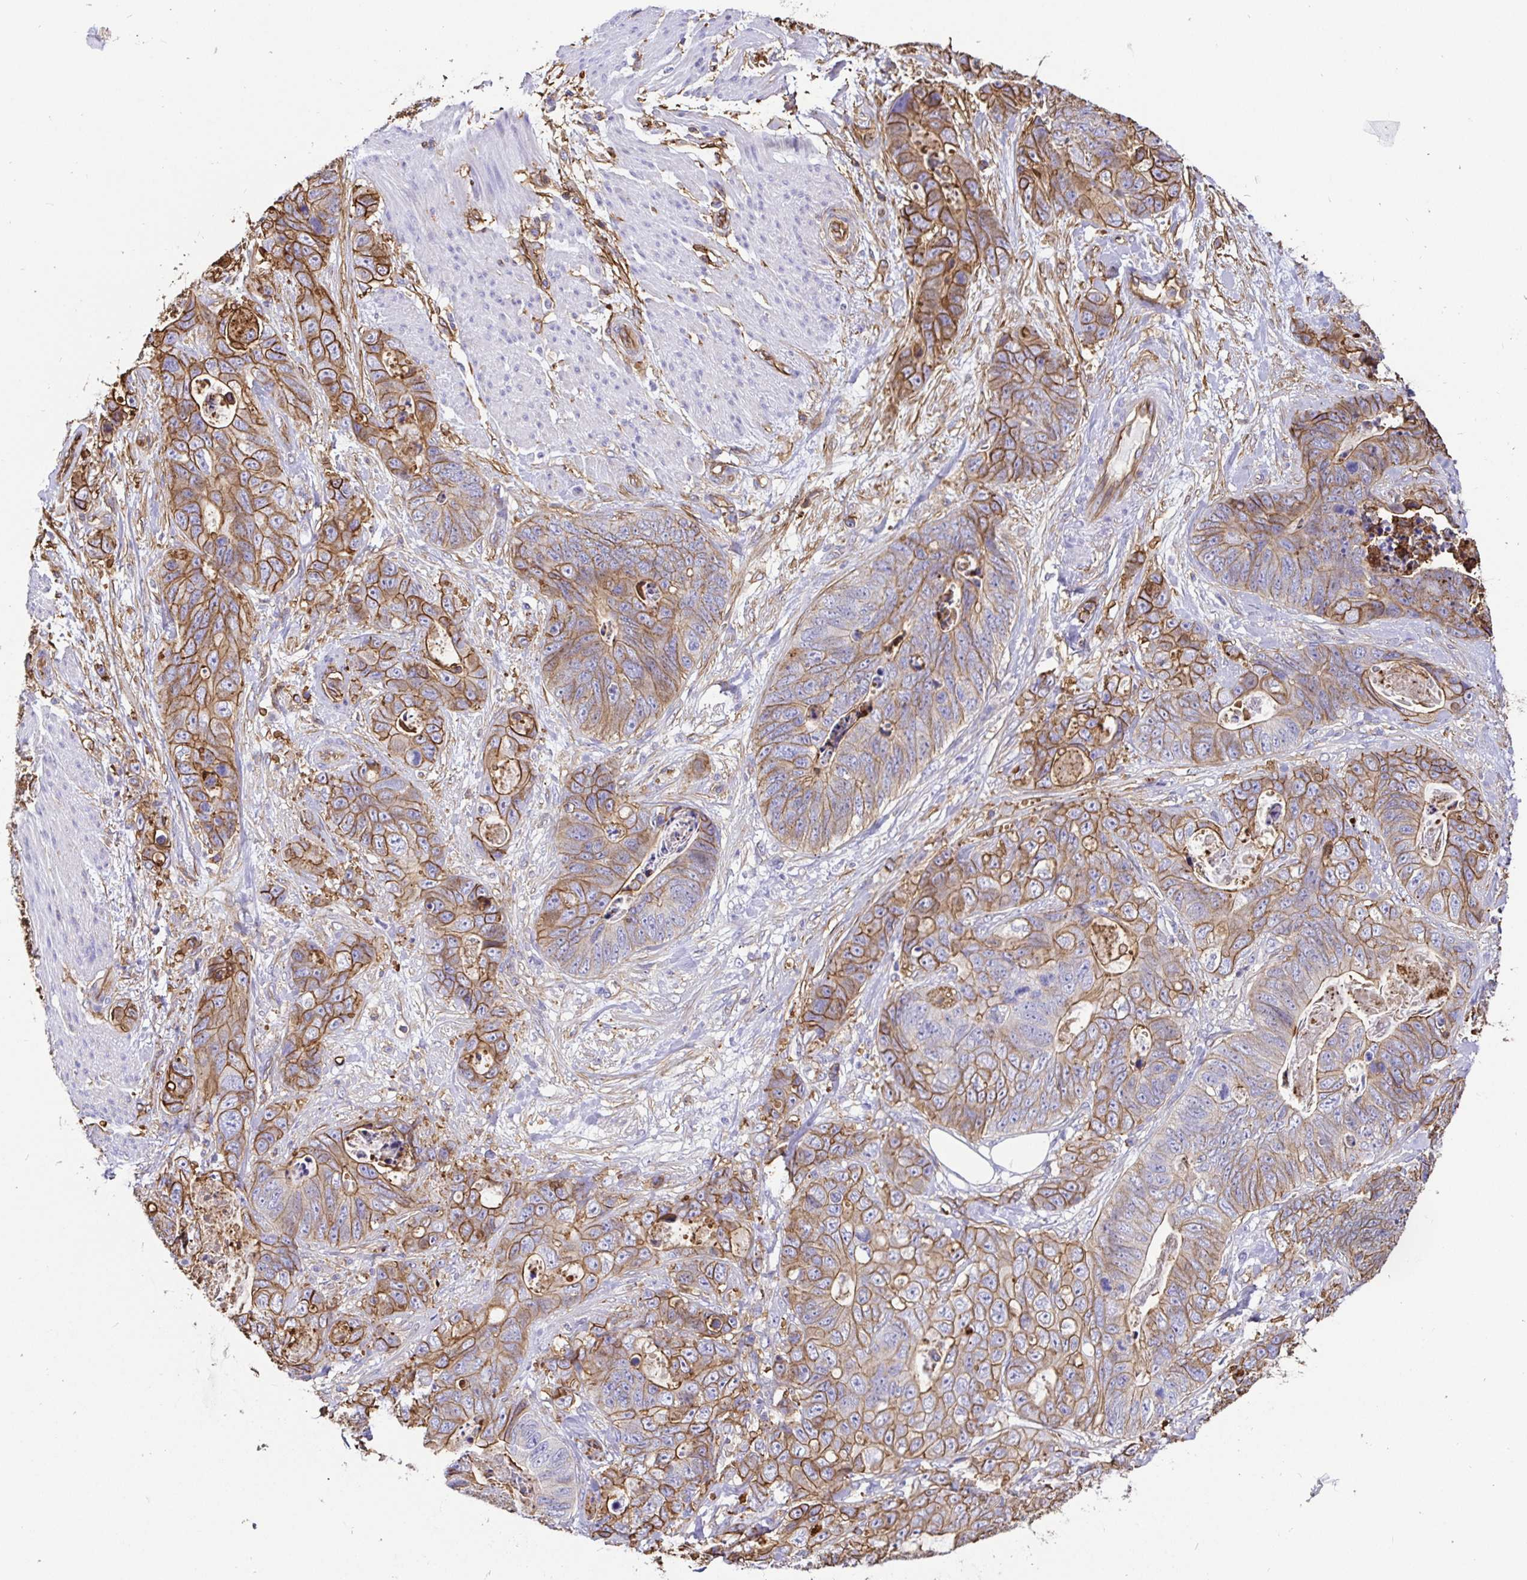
{"staining": {"intensity": "moderate", "quantity": ">75%", "location": "cytoplasmic/membranous"}, "tissue": "stomach cancer", "cell_type": "Tumor cells", "image_type": "cancer", "snomed": [{"axis": "morphology", "description": "Normal tissue, NOS"}, {"axis": "morphology", "description": "Adenocarcinoma, NOS"}, {"axis": "topography", "description": "Stomach"}], "caption": "Immunohistochemical staining of stomach cancer displays medium levels of moderate cytoplasmic/membranous expression in about >75% of tumor cells. Using DAB (brown) and hematoxylin (blue) stains, captured at high magnification using brightfield microscopy.", "gene": "ANXA2", "patient": {"sex": "female", "age": 89}}